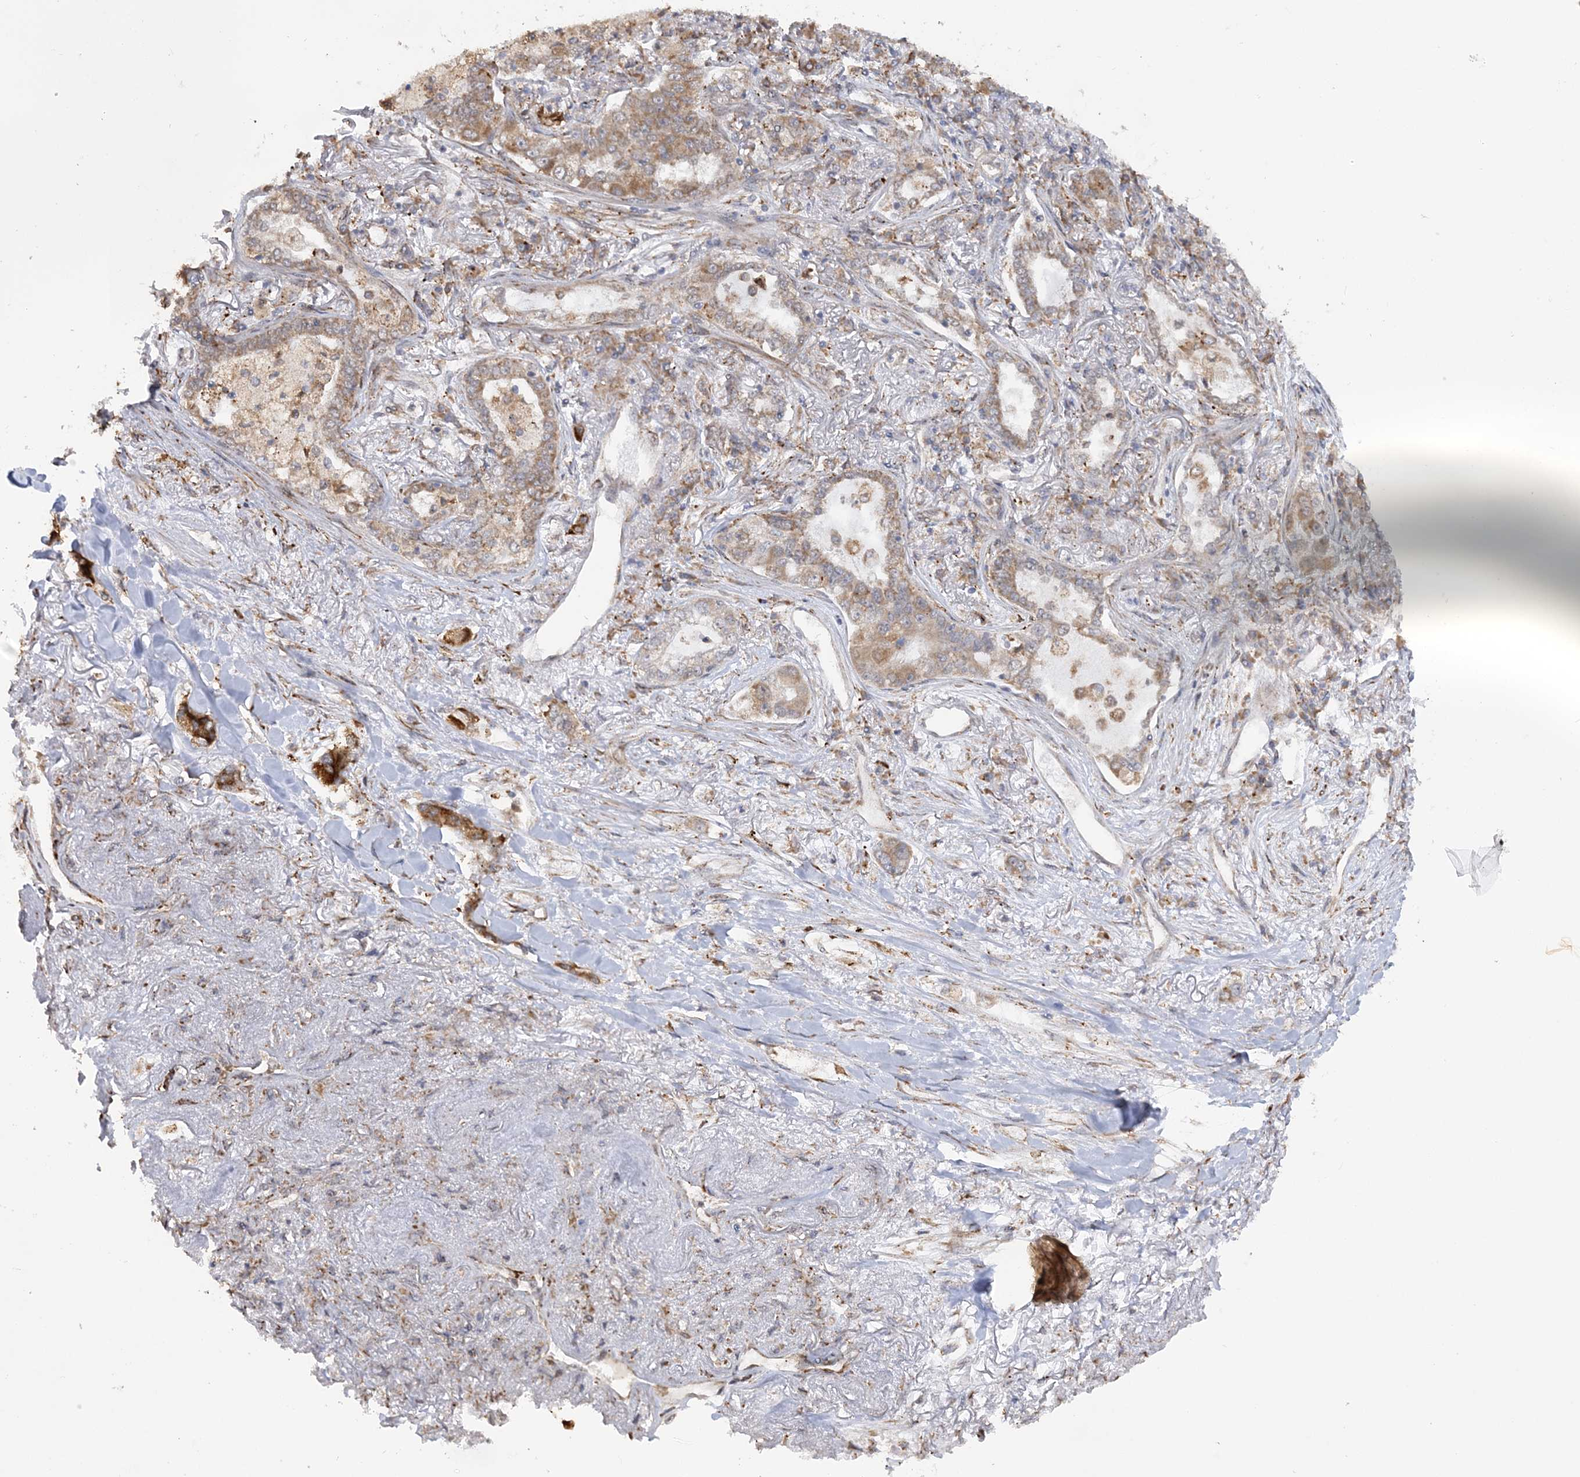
{"staining": {"intensity": "moderate", "quantity": ">75%", "location": "cytoplasmic/membranous"}, "tissue": "lung cancer", "cell_type": "Tumor cells", "image_type": "cancer", "snomed": [{"axis": "morphology", "description": "Adenocarcinoma, NOS"}, {"axis": "topography", "description": "Lung"}], "caption": "The image displays staining of lung adenocarcinoma, revealing moderate cytoplasmic/membranous protein positivity (brown color) within tumor cells.", "gene": "MRPL47", "patient": {"sex": "male", "age": 49}}